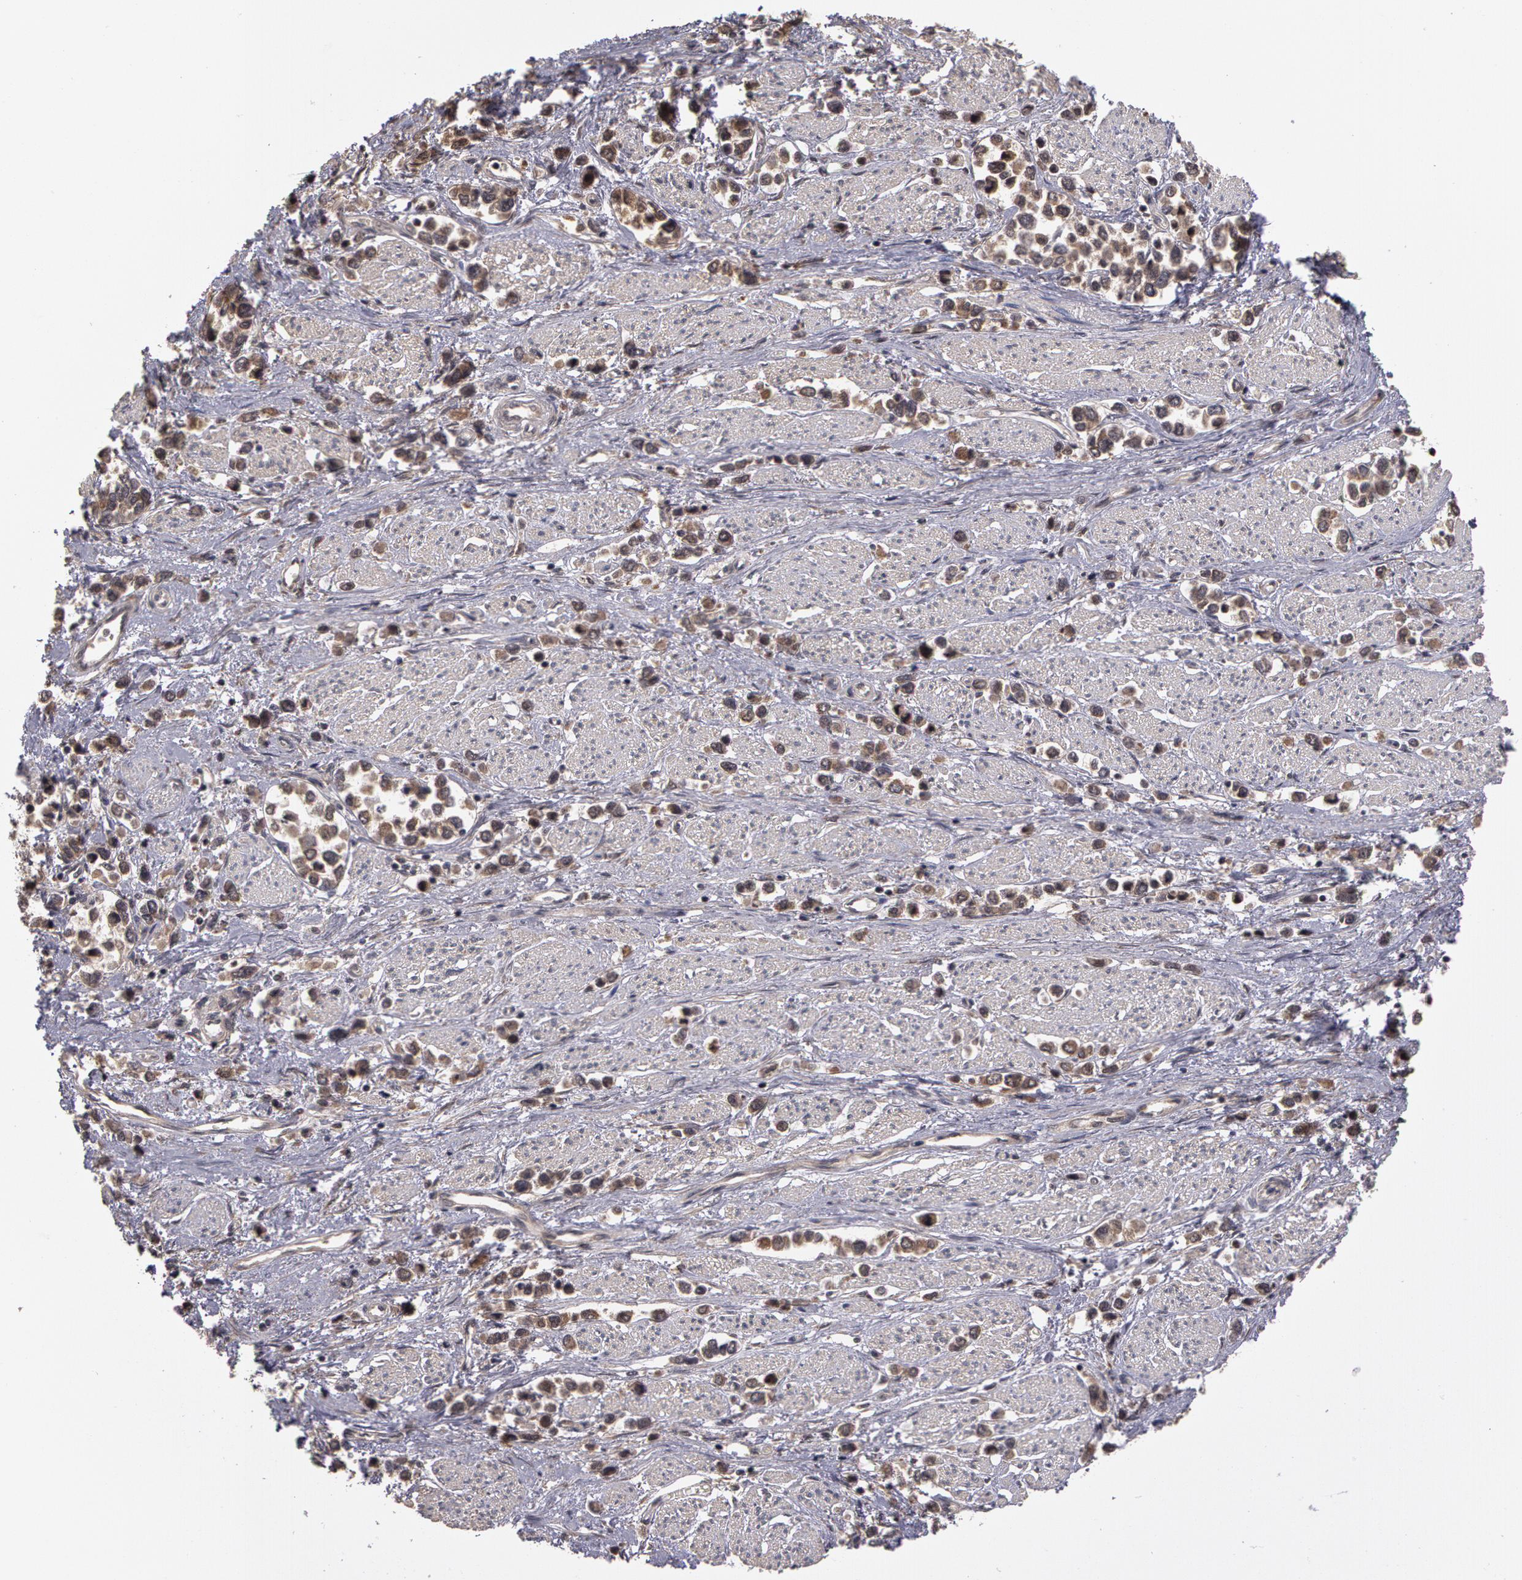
{"staining": {"intensity": "moderate", "quantity": ">75%", "location": "cytoplasmic/membranous"}, "tissue": "stomach cancer", "cell_type": "Tumor cells", "image_type": "cancer", "snomed": [{"axis": "morphology", "description": "Adenocarcinoma, NOS"}, {"axis": "topography", "description": "Stomach, upper"}], "caption": "Human stomach adenocarcinoma stained for a protein (brown) shows moderate cytoplasmic/membranous positive staining in approximately >75% of tumor cells.", "gene": "GLIS1", "patient": {"sex": "male", "age": 76}}